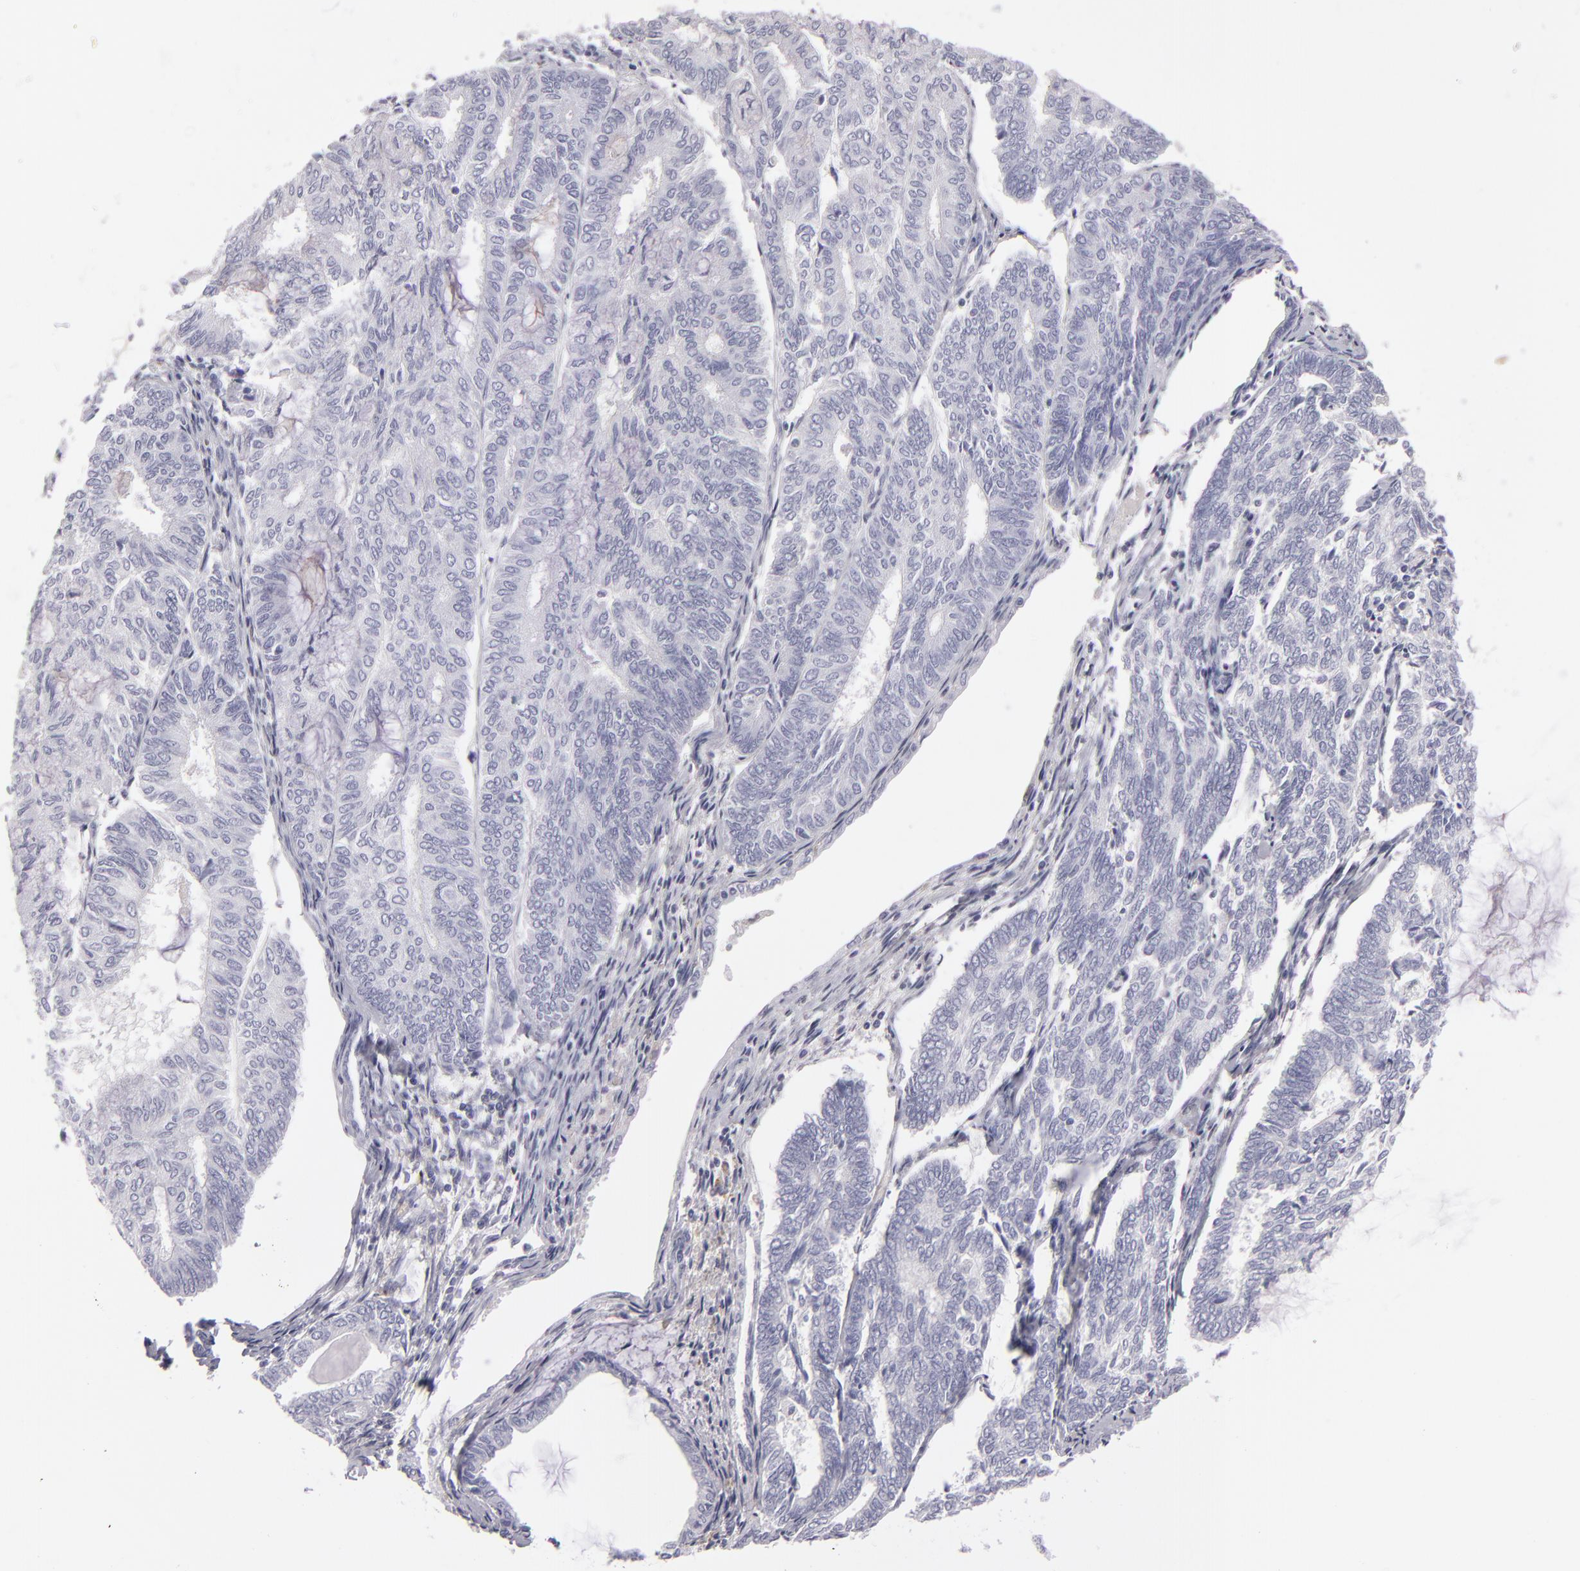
{"staining": {"intensity": "negative", "quantity": "none", "location": "none"}, "tissue": "endometrial cancer", "cell_type": "Tumor cells", "image_type": "cancer", "snomed": [{"axis": "morphology", "description": "Adenocarcinoma, NOS"}, {"axis": "topography", "description": "Endometrium"}], "caption": "The photomicrograph exhibits no significant positivity in tumor cells of adenocarcinoma (endometrial). Brightfield microscopy of IHC stained with DAB (3,3'-diaminobenzidine) (brown) and hematoxylin (blue), captured at high magnification.", "gene": "F13A1", "patient": {"sex": "female", "age": 59}}